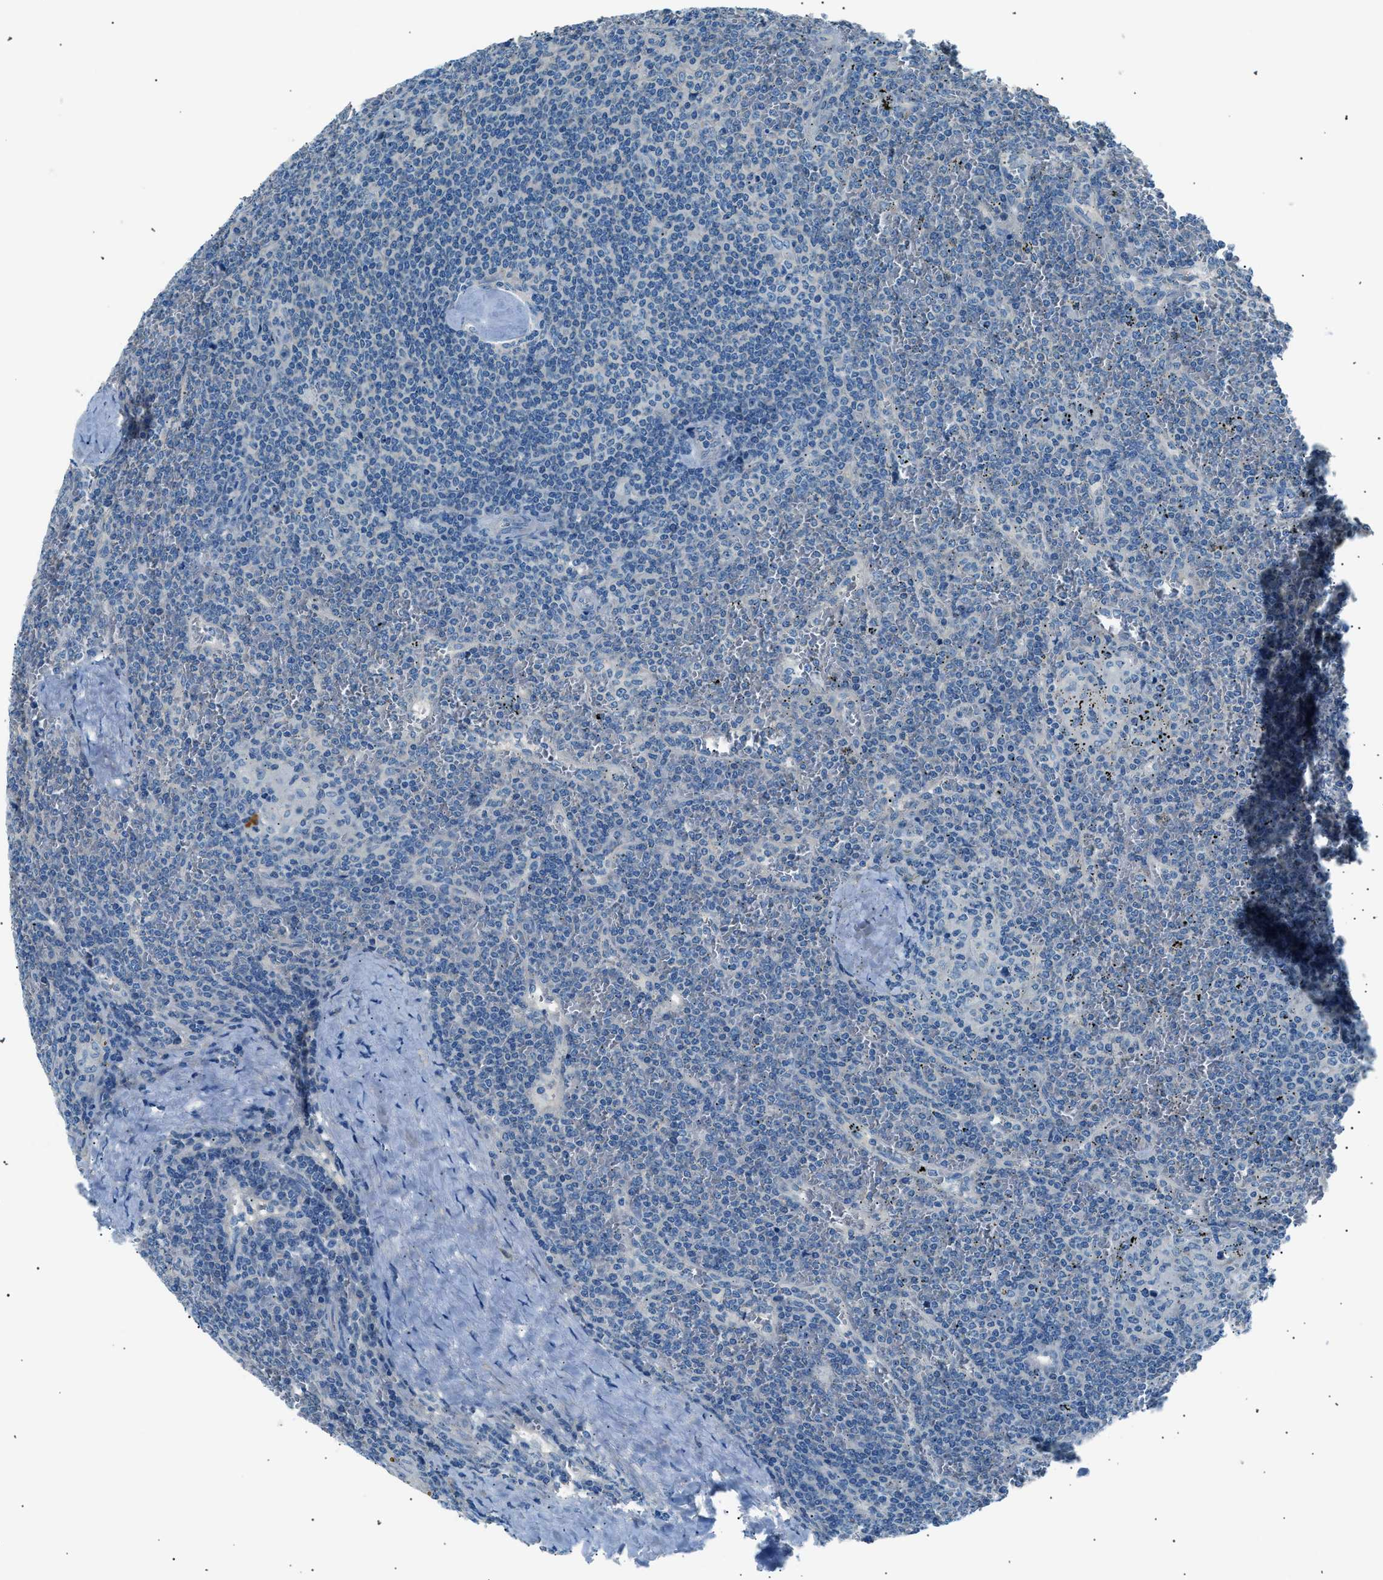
{"staining": {"intensity": "negative", "quantity": "none", "location": "none"}, "tissue": "lymphoma", "cell_type": "Tumor cells", "image_type": "cancer", "snomed": [{"axis": "morphology", "description": "Malignant lymphoma, non-Hodgkin's type, Low grade"}, {"axis": "topography", "description": "Spleen"}], "caption": "A high-resolution photomicrograph shows immunohistochemistry staining of malignant lymphoma, non-Hodgkin's type (low-grade), which reveals no significant positivity in tumor cells.", "gene": "LRRC37B", "patient": {"sex": "female", "age": 19}}